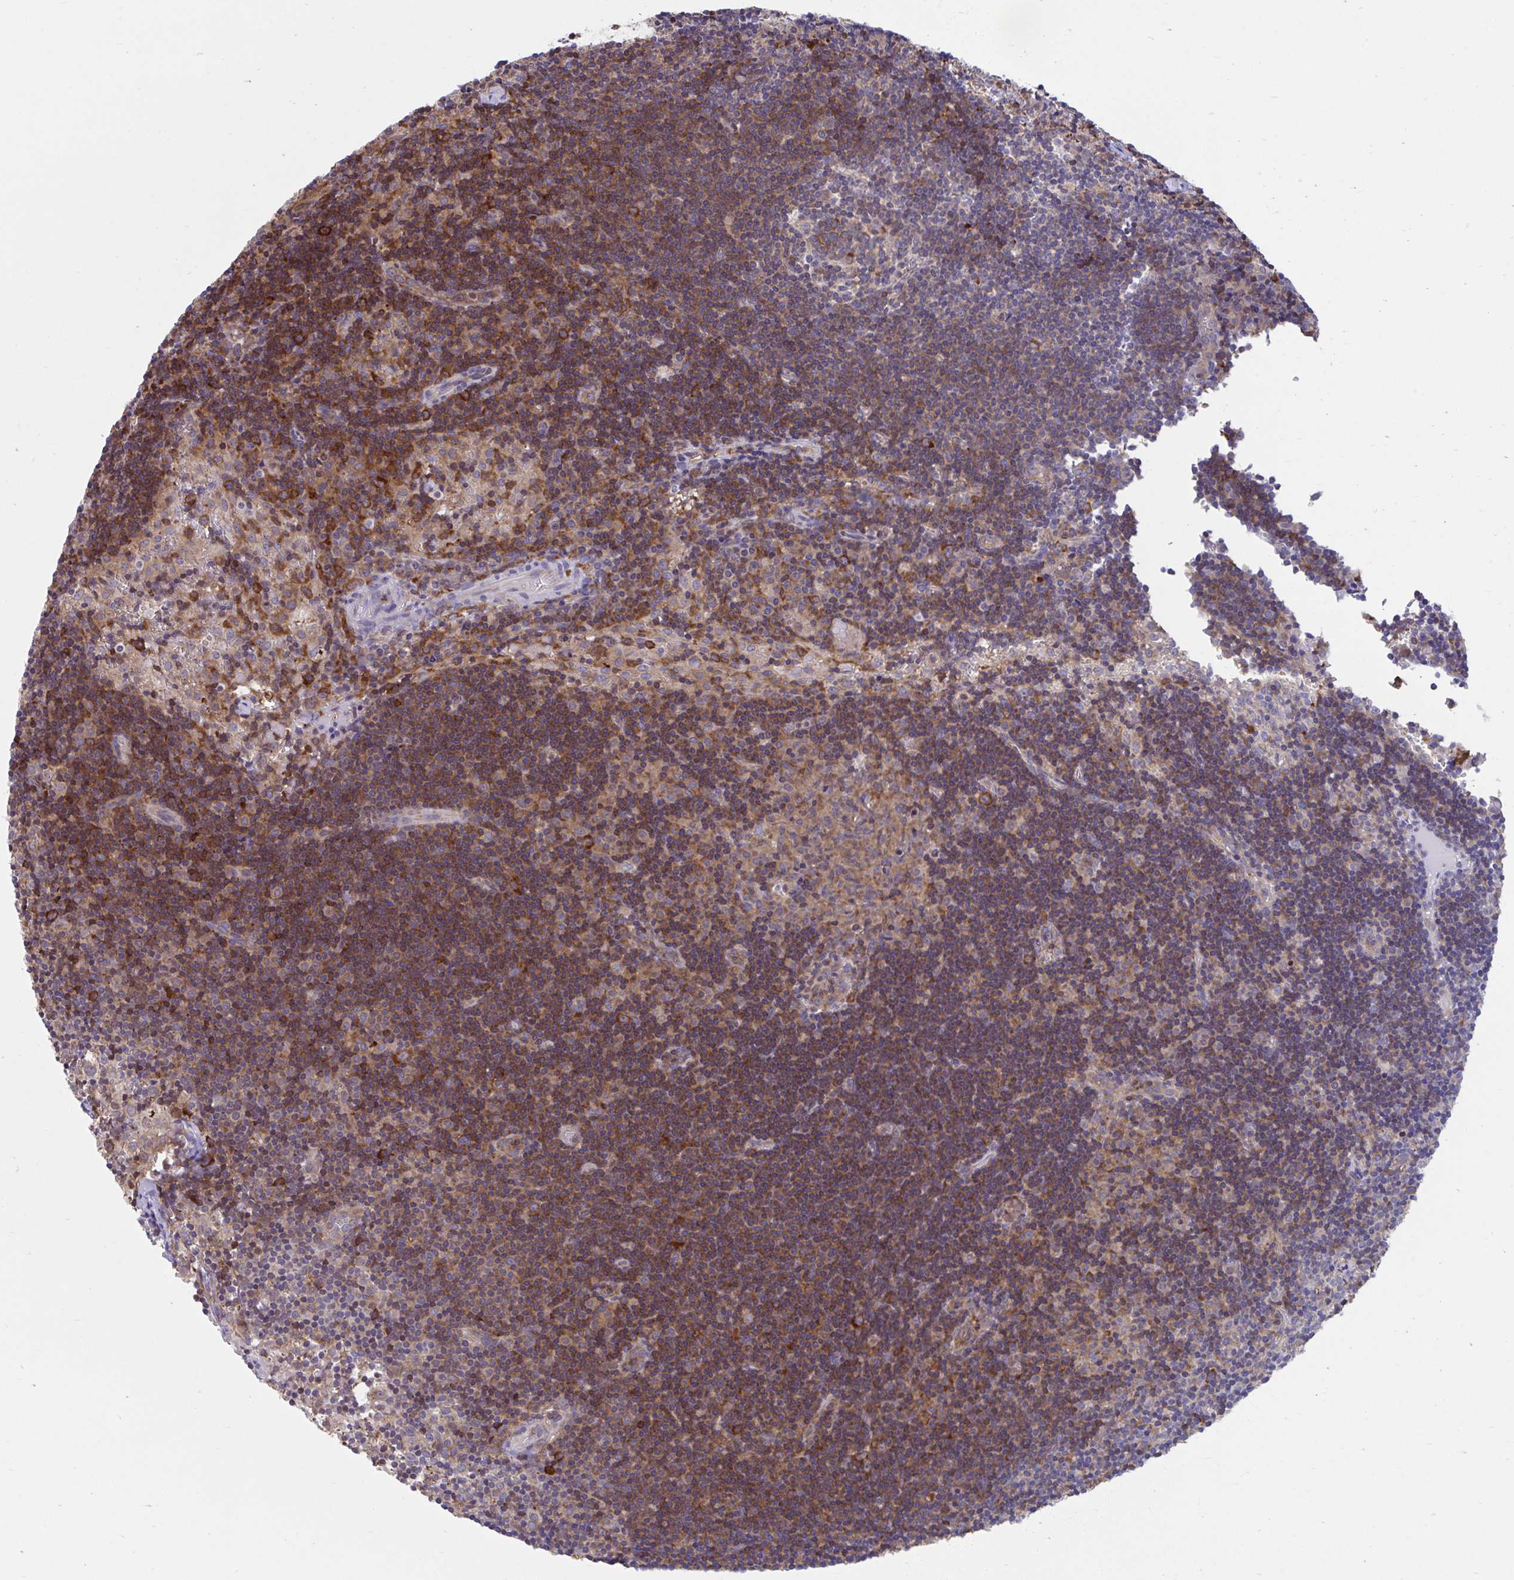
{"staining": {"intensity": "moderate", "quantity": "<25%", "location": "cytoplasmic/membranous"}, "tissue": "lymph node", "cell_type": "Germinal center cells", "image_type": "normal", "snomed": [{"axis": "morphology", "description": "Normal tissue, NOS"}, {"axis": "topography", "description": "Lymph node"}], "caption": "The immunohistochemical stain highlights moderate cytoplasmic/membranous expression in germinal center cells of unremarkable lymph node.", "gene": "ZNF778", "patient": {"sex": "female", "age": 45}}